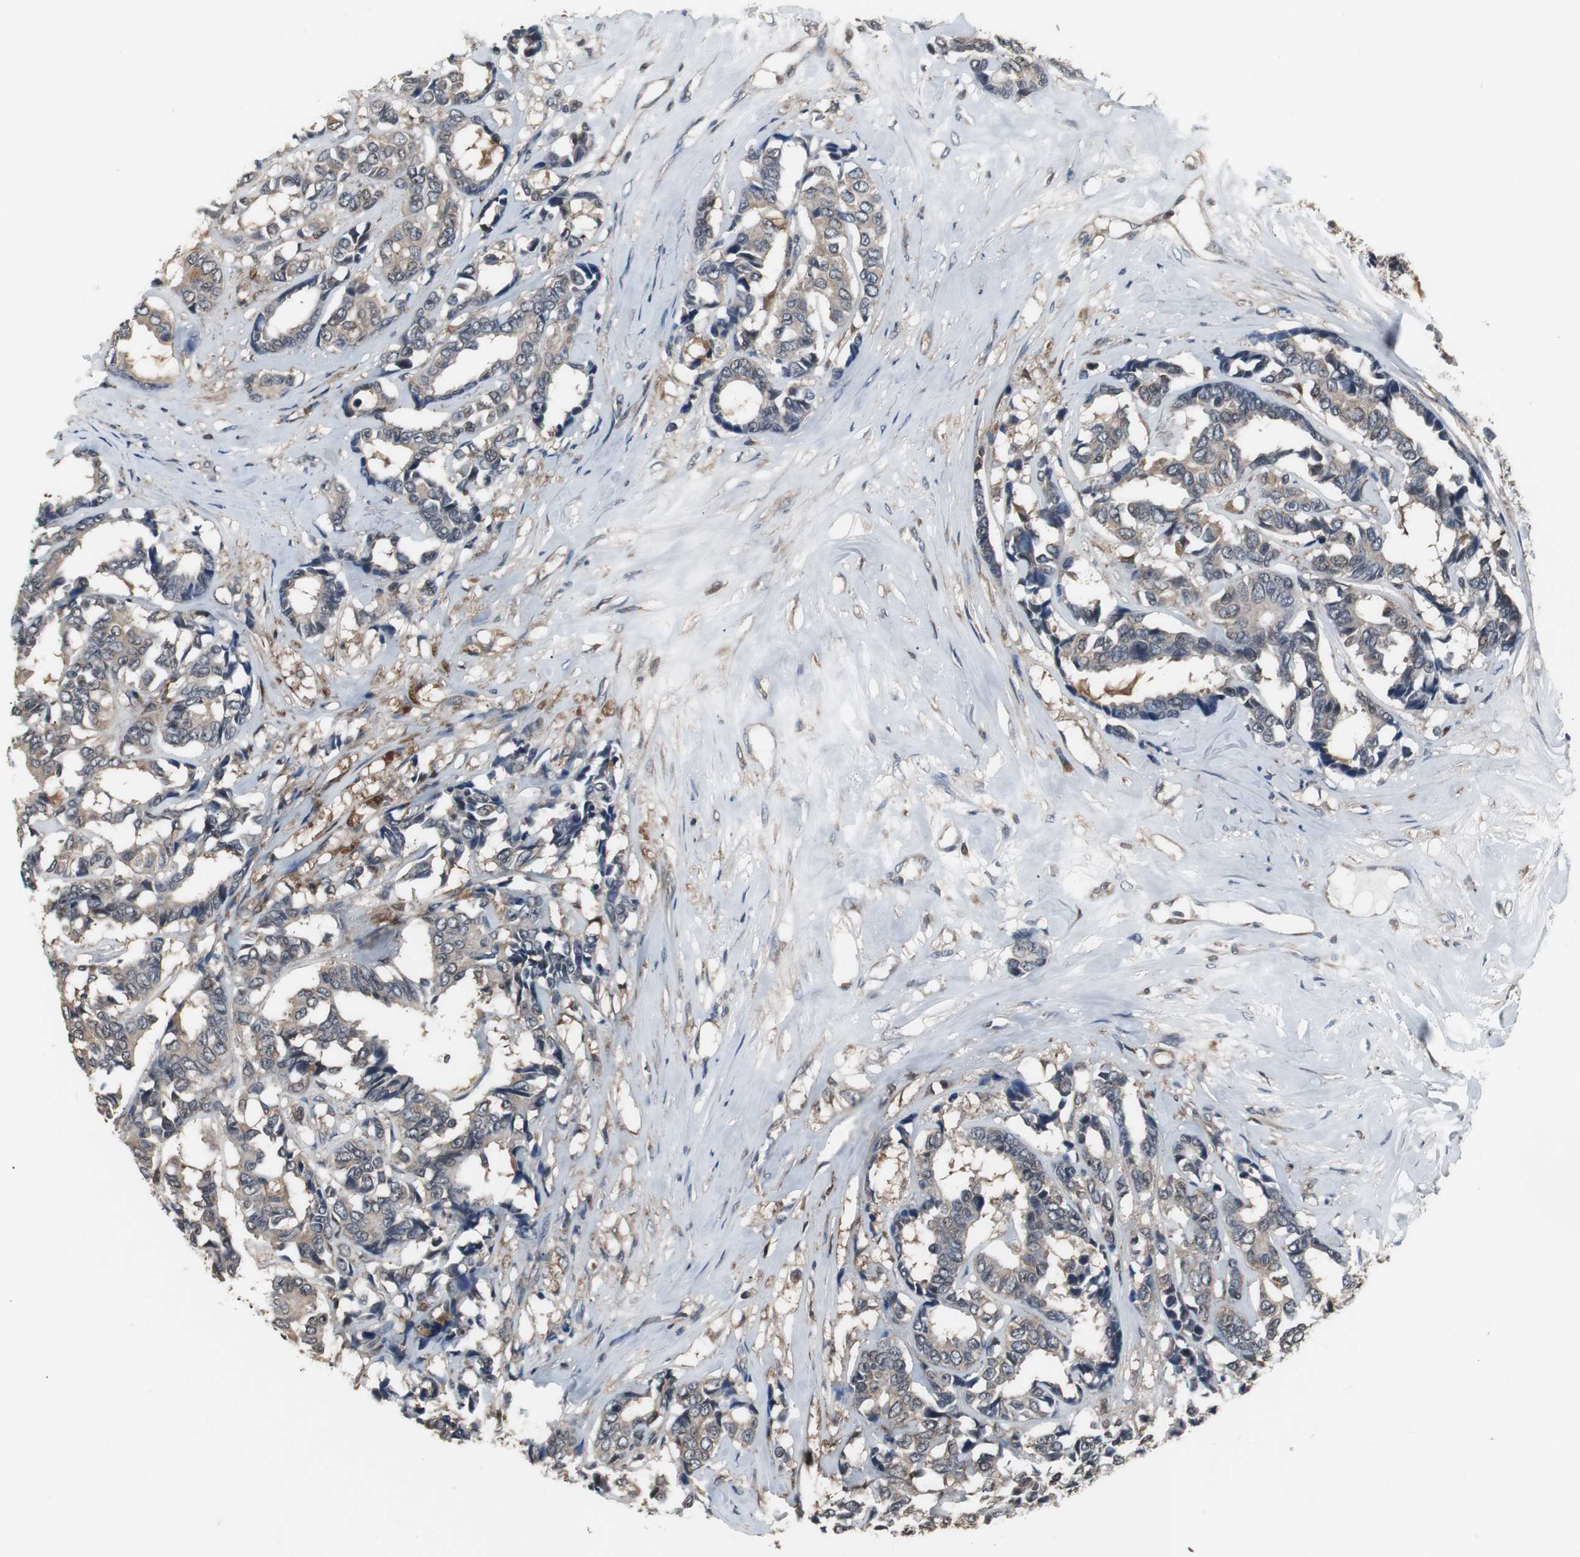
{"staining": {"intensity": "weak", "quantity": ">75%", "location": "cytoplasmic/membranous"}, "tissue": "breast cancer", "cell_type": "Tumor cells", "image_type": "cancer", "snomed": [{"axis": "morphology", "description": "Duct carcinoma"}, {"axis": "topography", "description": "Breast"}], "caption": "DAB immunohistochemical staining of human breast invasive ductal carcinoma demonstrates weak cytoplasmic/membranous protein expression in about >75% of tumor cells.", "gene": "ZSCAN22", "patient": {"sex": "female", "age": 87}}